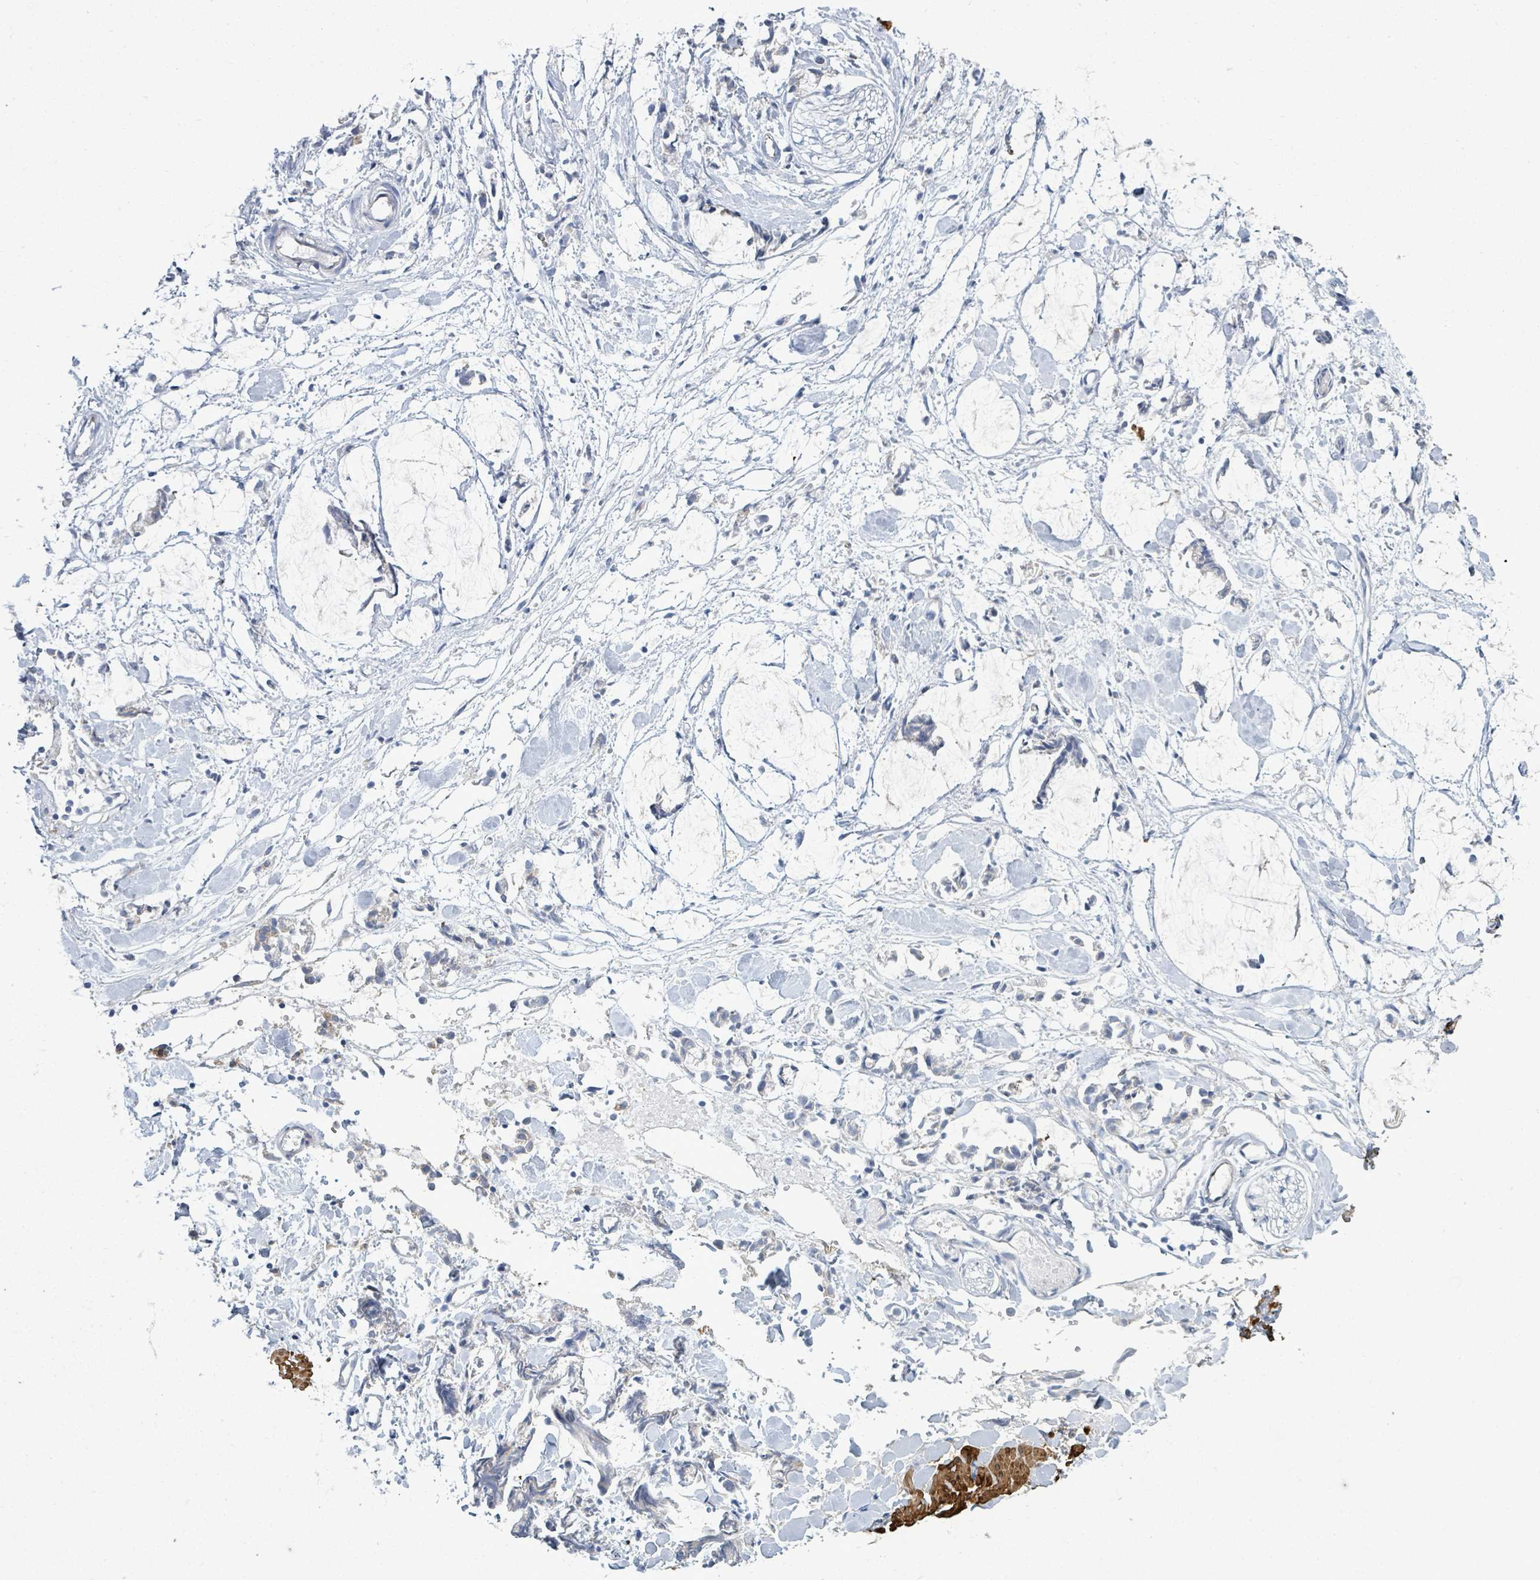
{"staining": {"intensity": "negative", "quantity": "none", "location": "none"}, "tissue": "adipose tissue", "cell_type": "Adipocytes", "image_type": "normal", "snomed": [{"axis": "morphology", "description": "Normal tissue, NOS"}, {"axis": "morphology", "description": "Adenocarcinoma, NOS"}, {"axis": "topography", "description": "Smooth muscle"}, {"axis": "topography", "description": "Colon"}], "caption": "IHC of unremarkable human adipose tissue exhibits no staining in adipocytes.", "gene": "SIRPB1", "patient": {"sex": "male", "age": 14}}